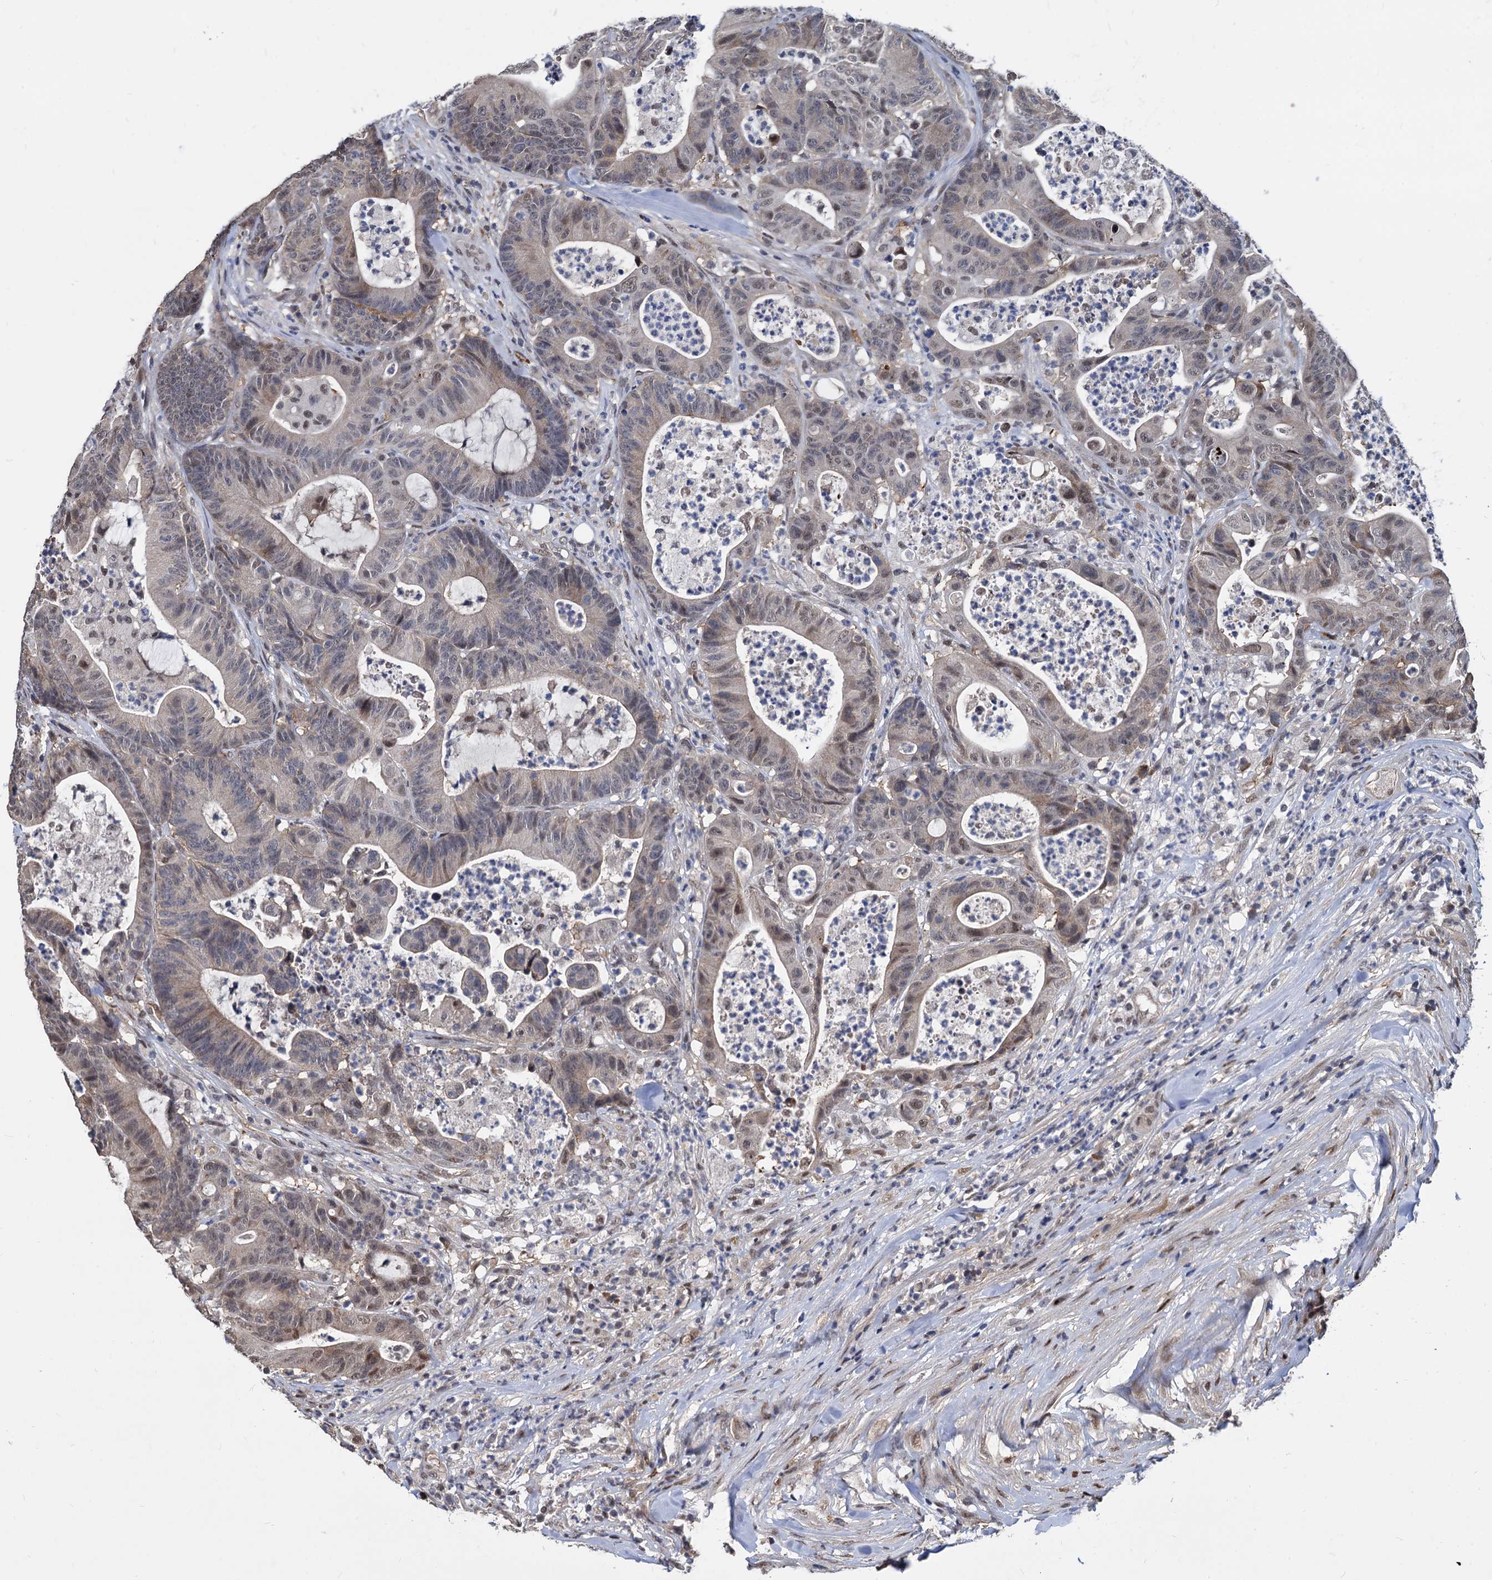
{"staining": {"intensity": "weak", "quantity": "25%-75%", "location": "nuclear"}, "tissue": "colorectal cancer", "cell_type": "Tumor cells", "image_type": "cancer", "snomed": [{"axis": "morphology", "description": "Adenocarcinoma, NOS"}, {"axis": "topography", "description": "Colon"}], "caption": "Immunohistochemistry (IHC) histopathology image of neoplastic tissue: human colorectal cancer (adenocarcinoma) stained using immunohistochemistry displays low levels of weak protein expression localized specifically in the nuclear of tumor cells, appearing as a nuclear brown color.", "gene": "PSMD4", "patient": {"sex": "female", "age": 84}}